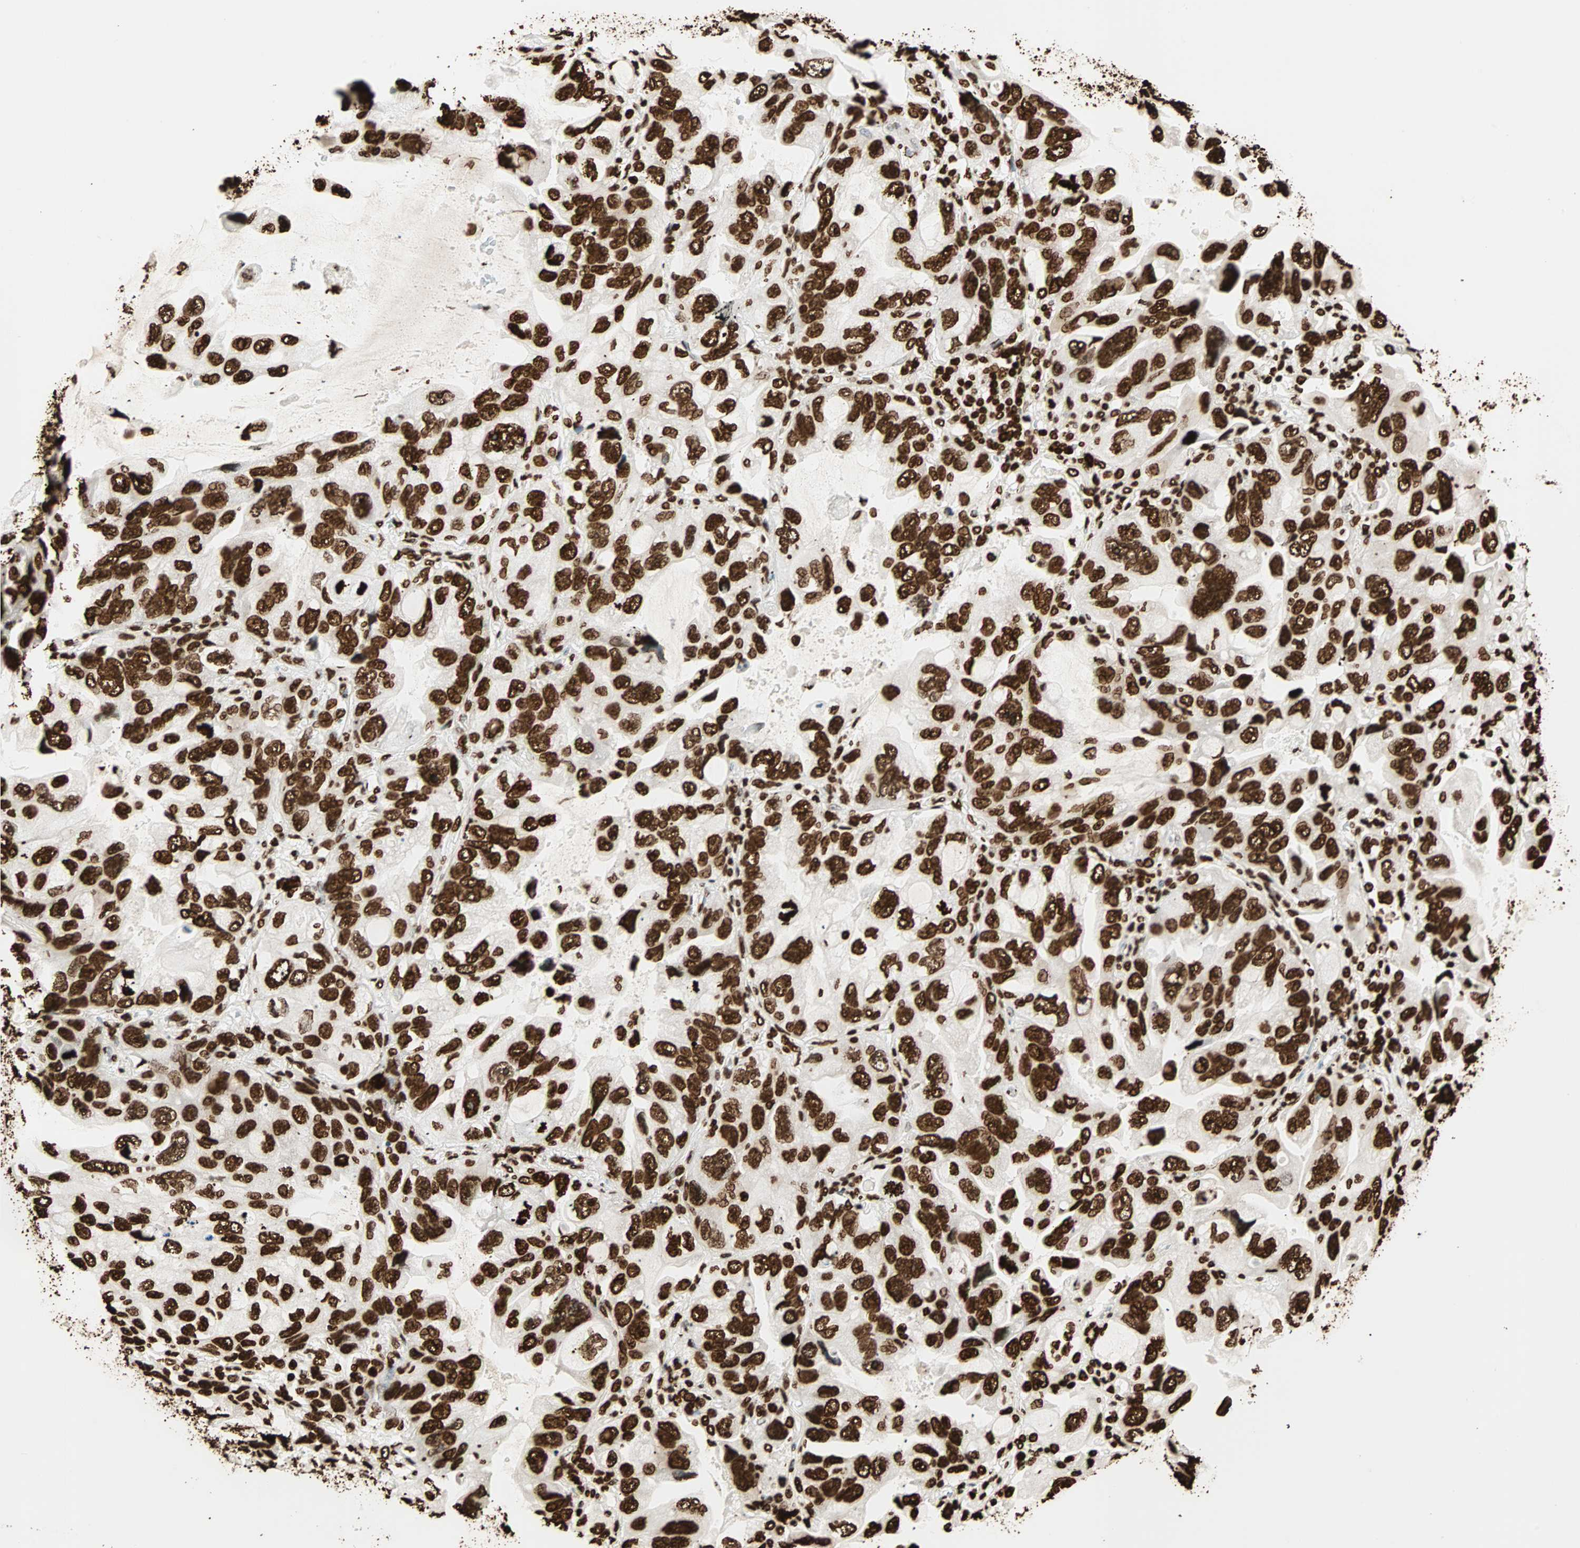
{"staining": {"intensity": "strong", "quantity": ">75%", "location": "nuclear"}, "tissue": "lung cancer", "cell_type": "Tumor cells", "image_type": "cancer", "snomed": [{"axis": "morphology", "description": "Squamous cell carcinoma, NOS"}, {"axis": "topography", "description": "Lung"}], "caption": "Protein staining reveals strong nuclear staining in approximately >75% of tumor cells in lung squamous cell carcinoma. The staining was performed using DAB to visualize the protein expression in brown, while the nuclei were stained in blue with hematoxylin (Magnification: 20x).", "gene": "GLI2", "patient": {"sex": "female", "age": 73}}